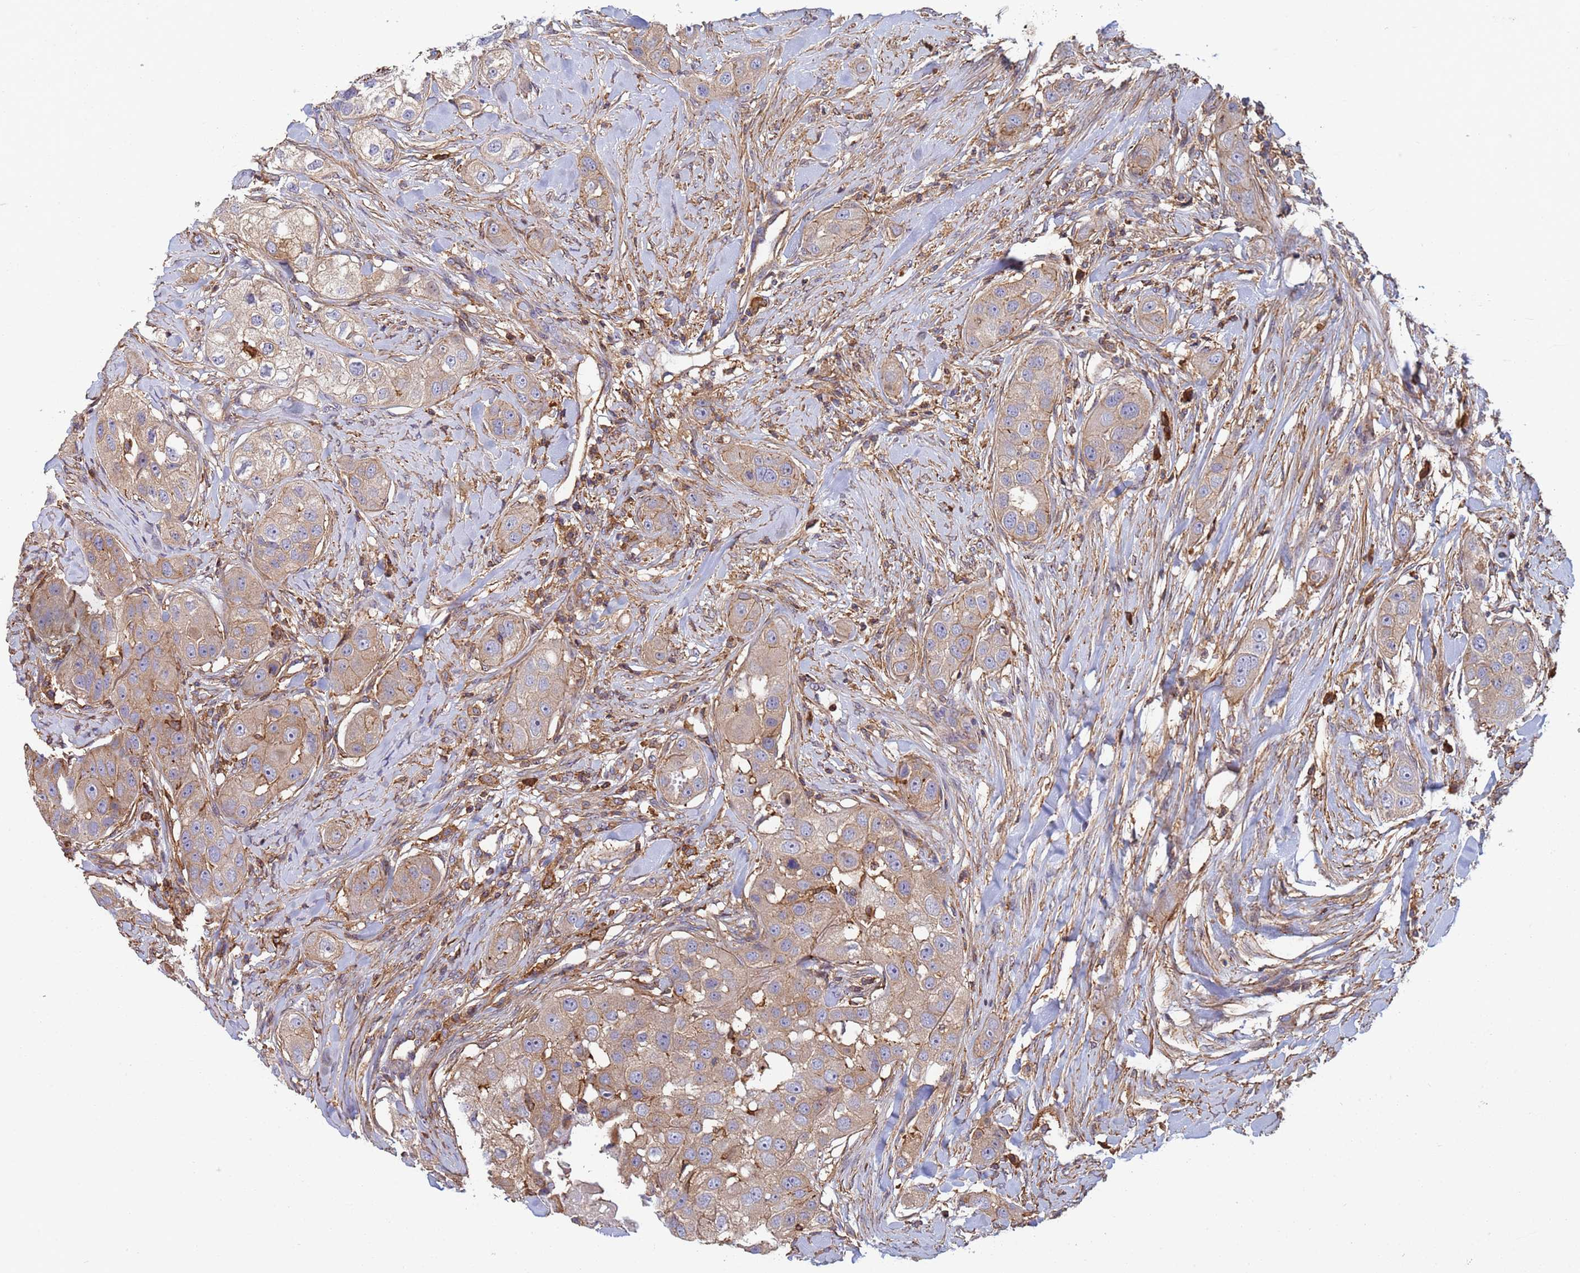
{"staining": {"intensity": "moderate", "quantity": ">75%", "location": "cytoplasmic/membranous"}, "tissue": "head and neck cancer", "cell_type": "Tumor cells", "image_type": "cancer", "snomed": [{"axis": "morphology", "description": "Normal tissue, NOS"}, {"axis": "morphology", "description": "Squamous cell carcinoma, NOS"}, {"axis": "topography", "description": "Skeletal muscle"}, {"axis": "topography", "description": "Head-Neck"}], "caption": "Head and neck cancer (squamous cell carcinoma) was stained to show a protein in brown. There is medium levels of moderate cytoplasmic/membranous expression in approximately >75% of tumor cells. (DAB = brown stain, brightfield microscopy at high magnification).", "gene": "ZNG1B", "patient": {"sex": "male", "age": 51}}